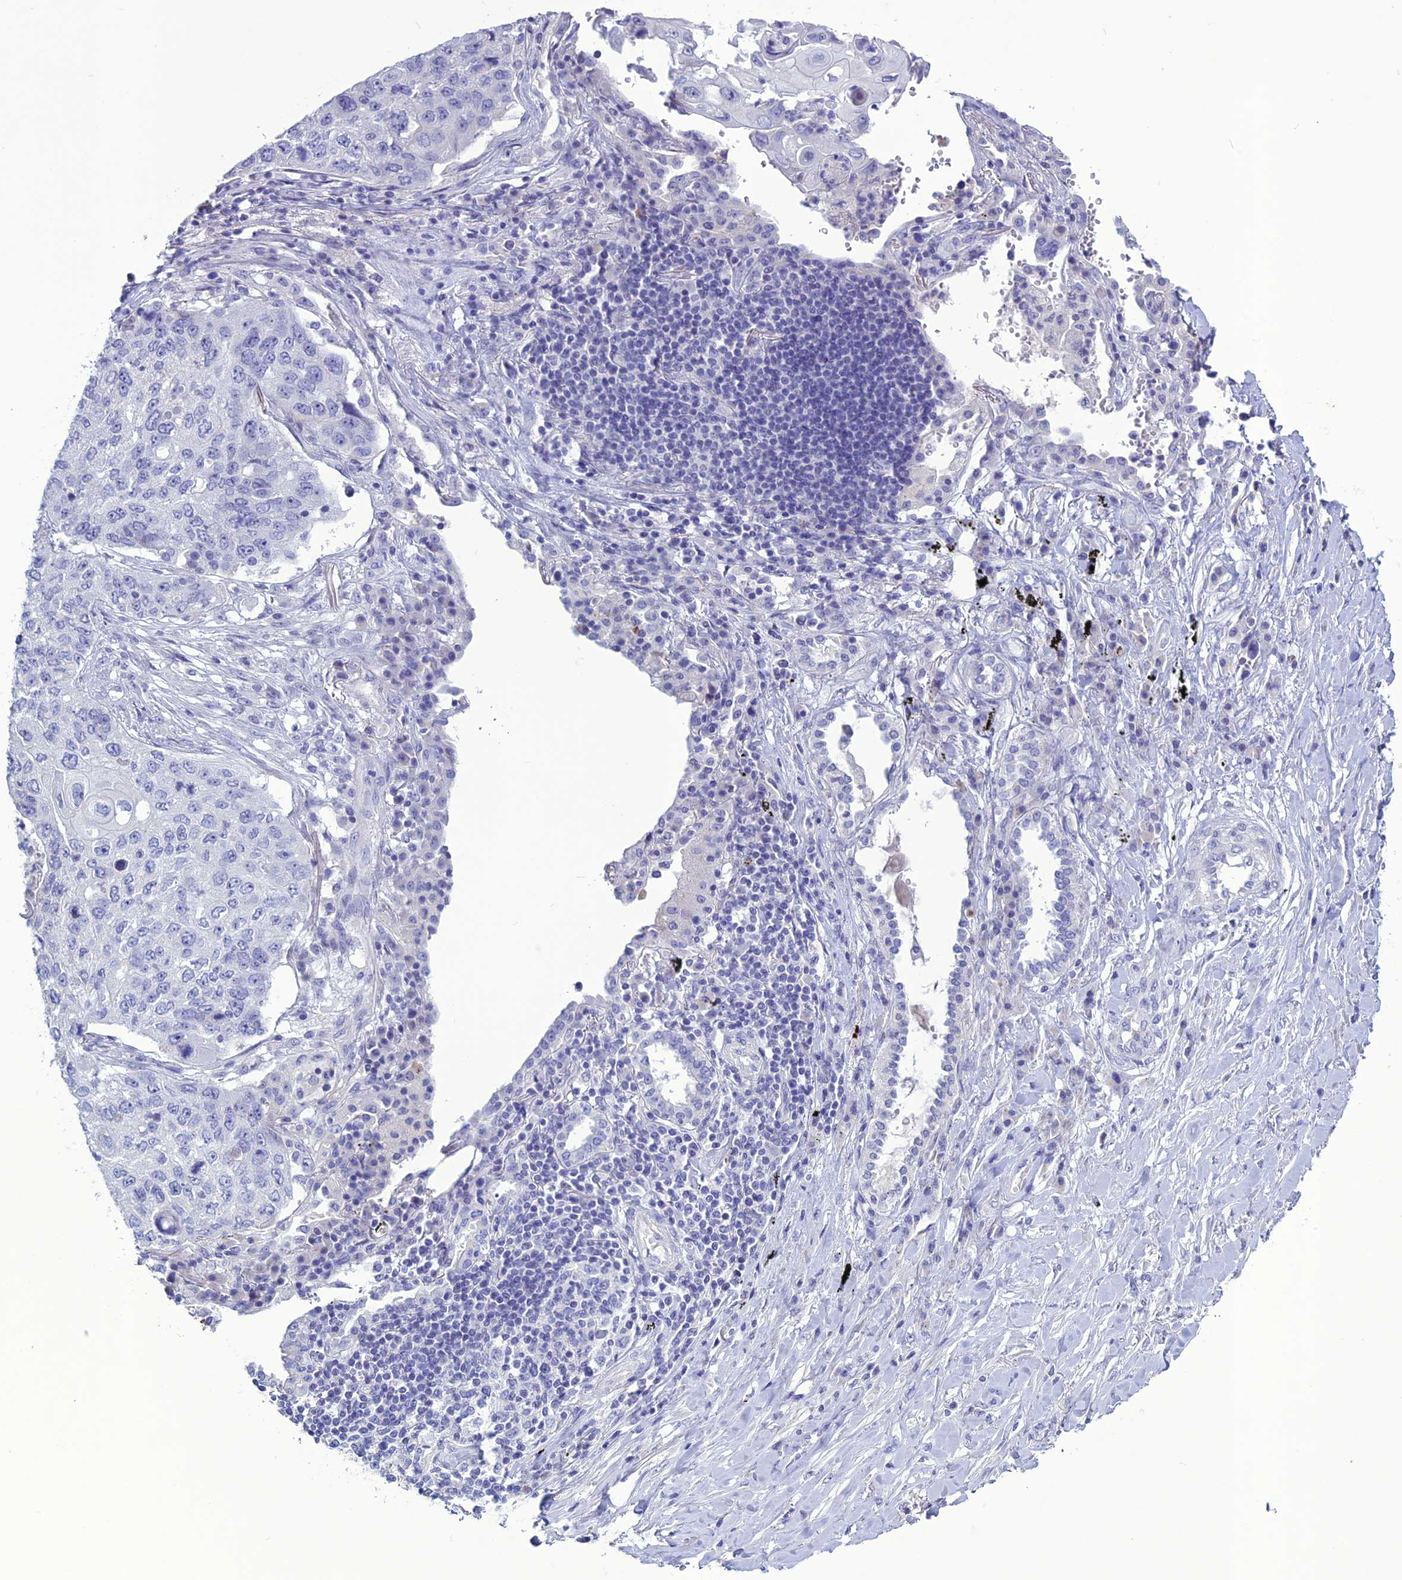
{"staining": {"intensity": "negative", "quantity": "none", "location": "none"}, "tissue": "lung cancer", "cell_type": "Tumor cells", "image_type": "cancer", "snomed": [{"axis": "morphology", "description": "Squamous cell carcinoma, NOS"}, {"axis": "topography", "description": "Lung"}], "caption": "High magnification brightfield microscopy of lung cancer (squamous cell carcinoma) stained with DAB (brown) and counterstained with hematoxylin (blue): tumor cells show no significant staining.", "gene": "CLEC2L", "patient": {"sex": "female", "age": 63}}